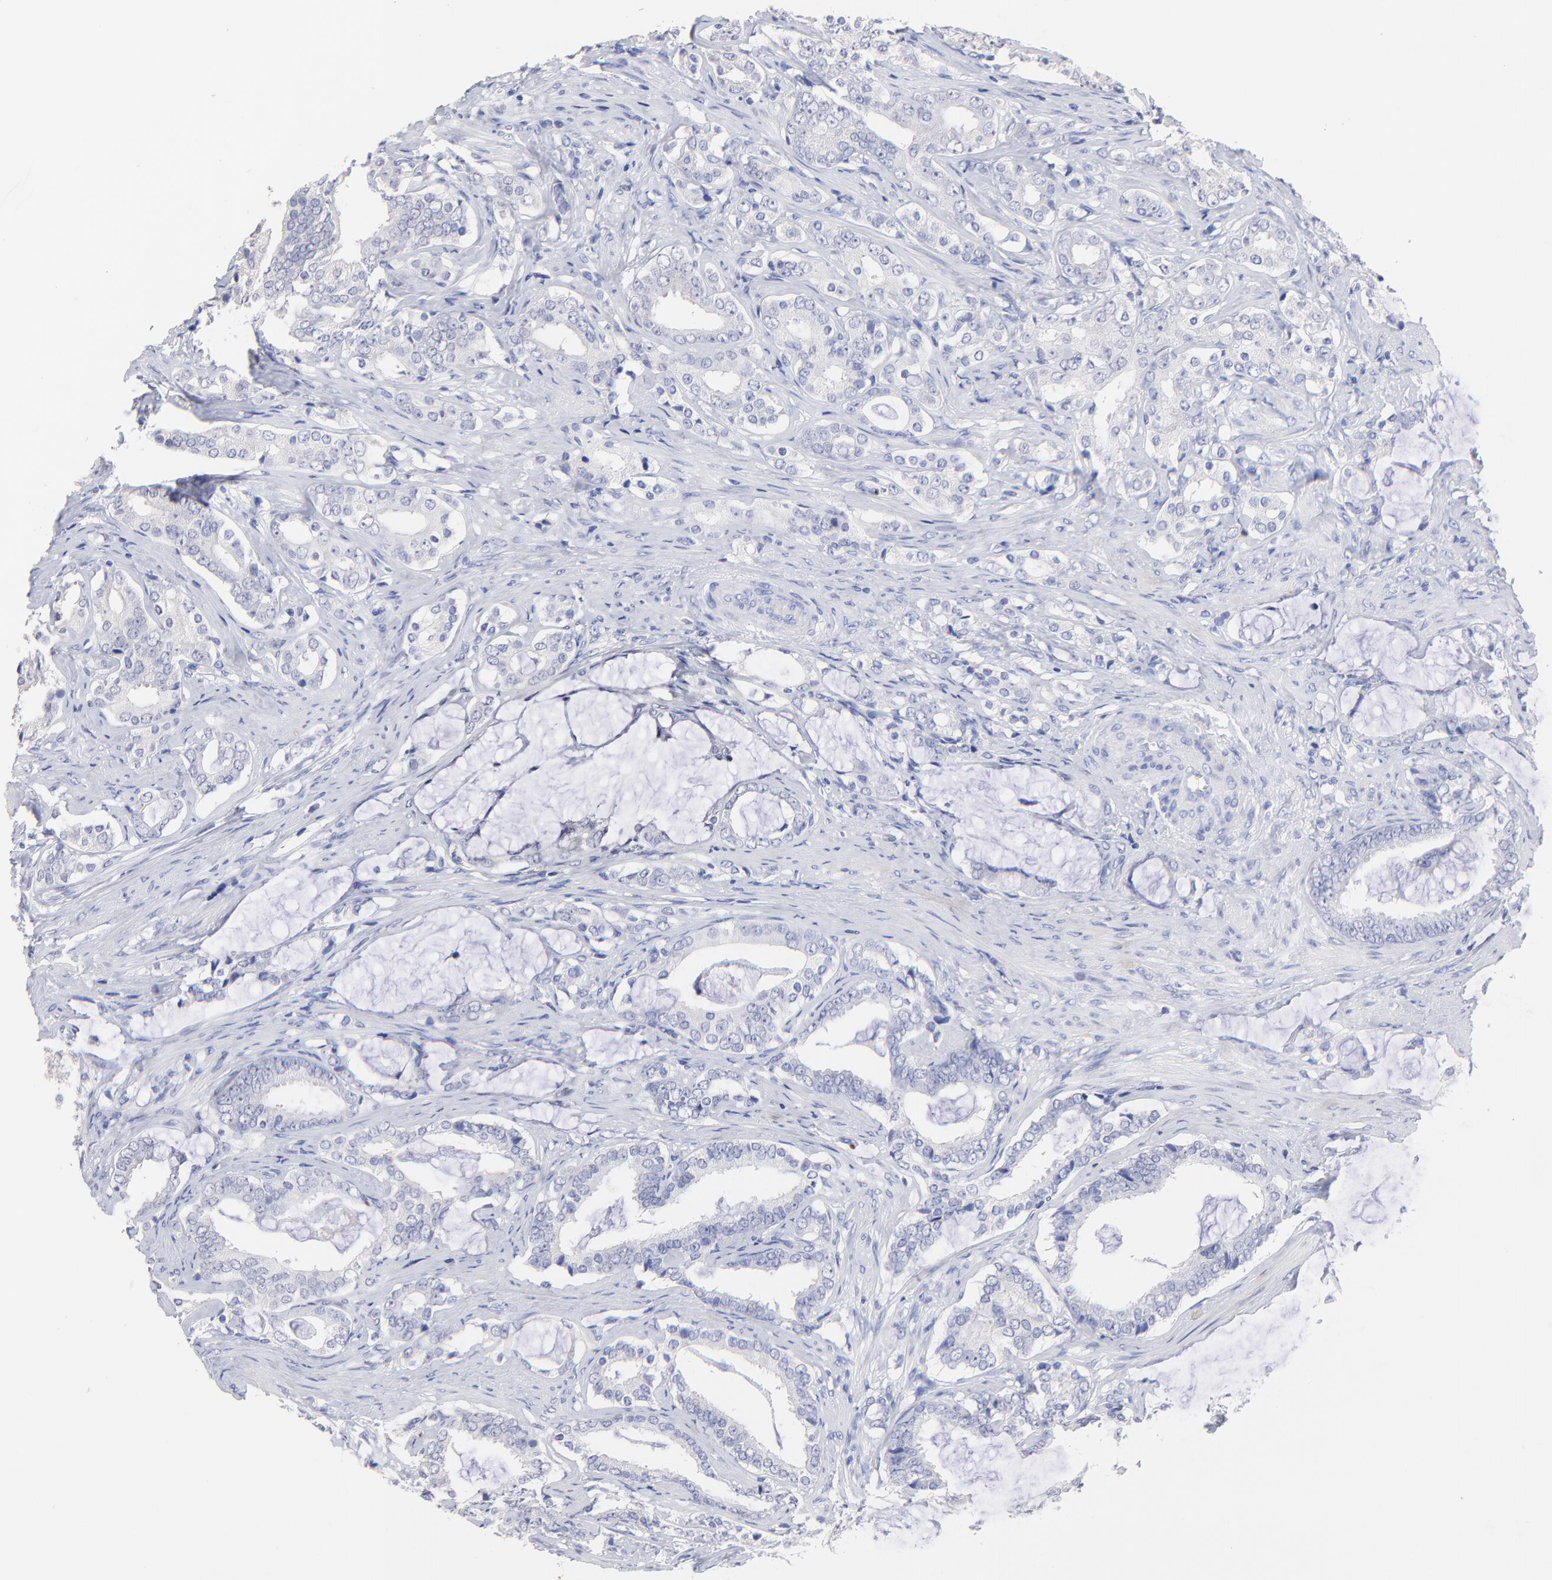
{"staining": {"intensity": "negative", "quantity": "none", "location": "none"}, "tissue": "prostate cancer", "cell_type": "Tumor cells", "image_type": "cancer", "snomed": [{"axis": "morphology", "description": "Adenocarcinoma, Low grade"}, {"axis": "topography", "description": "Prostate"}], "caption": "IHC histopathology image of neoplastic tissue: prostate cancer stained with DAB (3,3'-diaminobenzidine) shows no significant protein expression in tumor cells.", "gene": "CFAP57", "patient": {"sex": "male", "age": 59}}